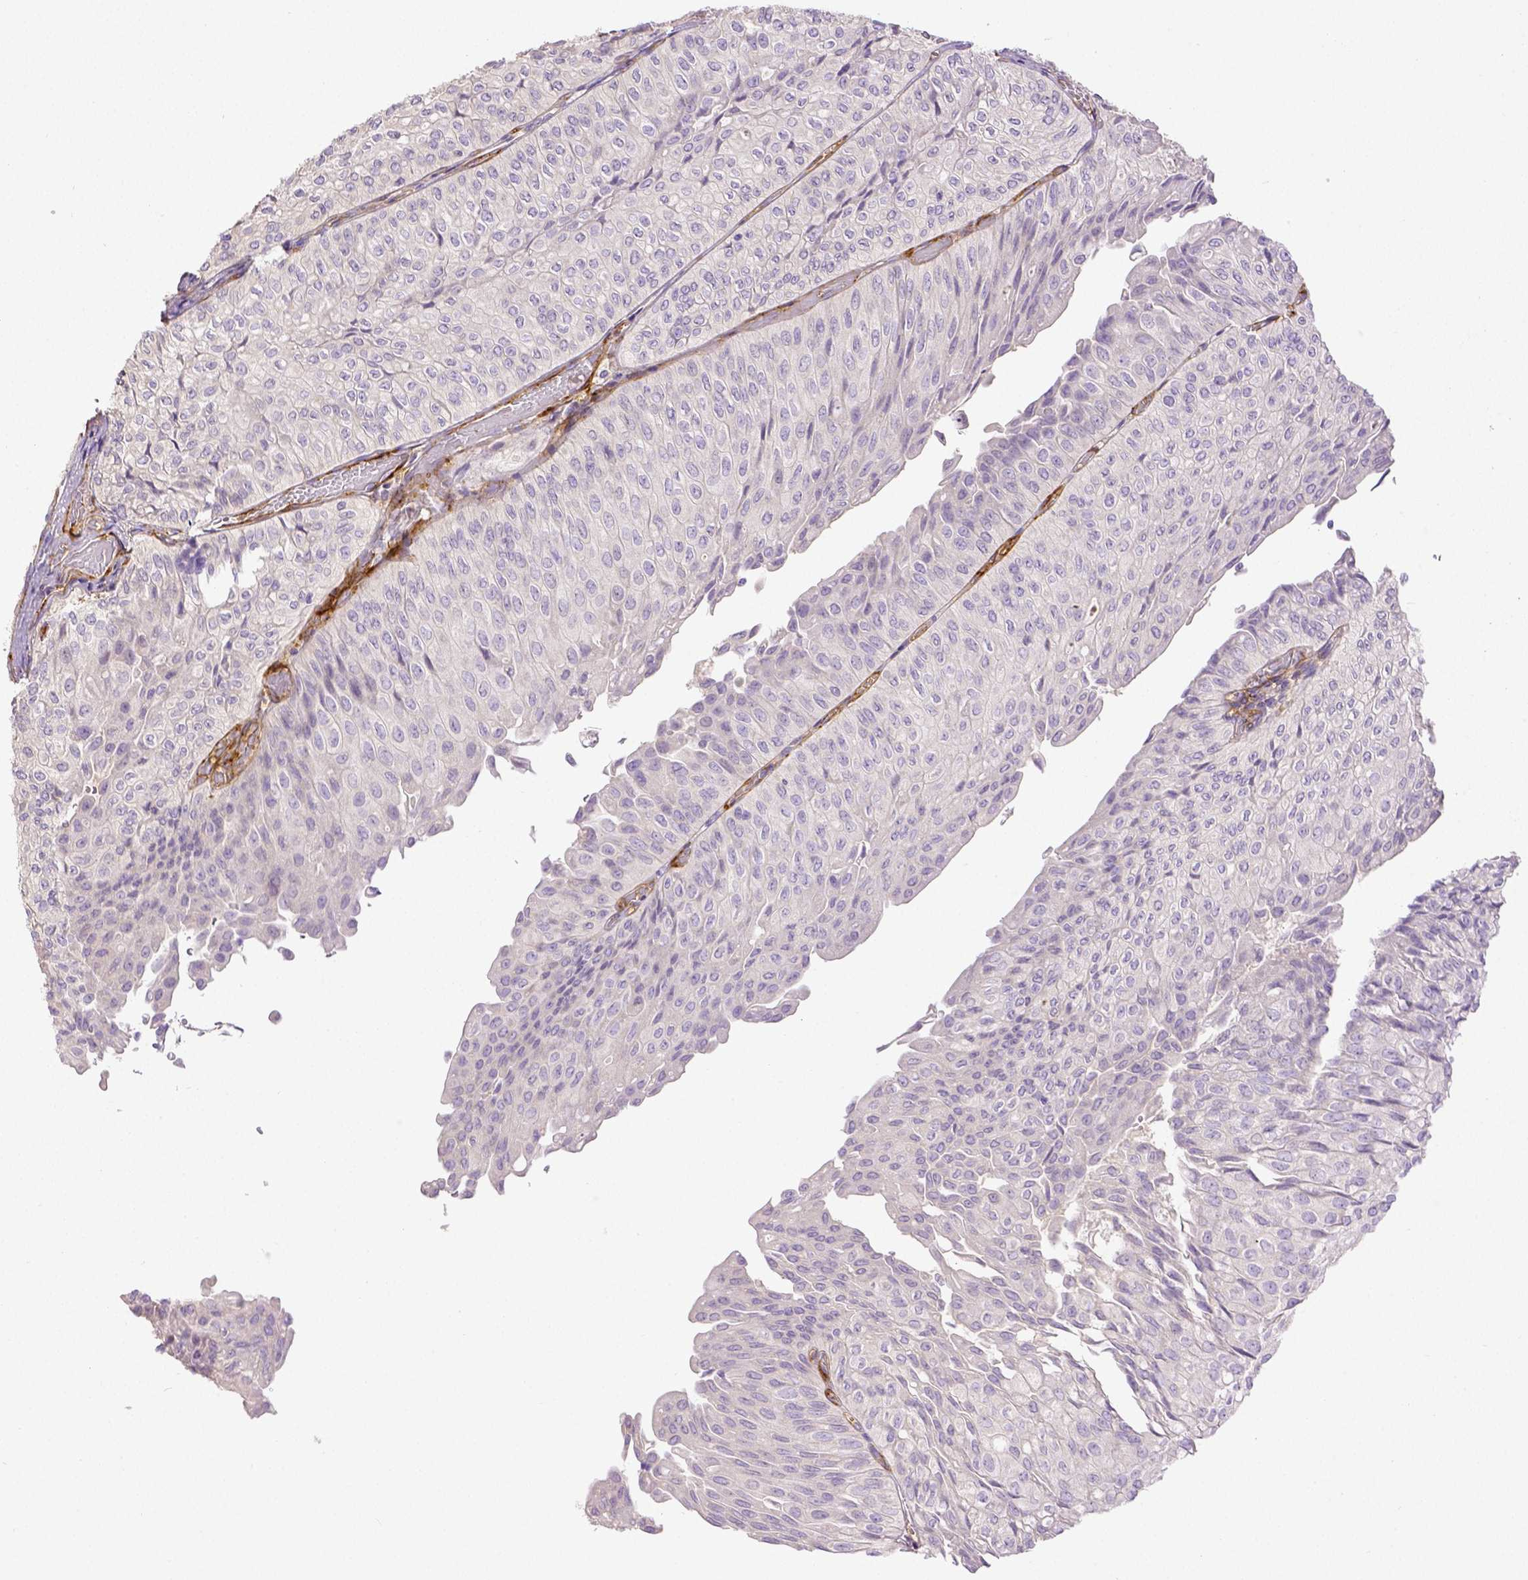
{"staining": {"intensity": "negative", "quantity": "none", "location": "none"}, "tissue": "urothelial cancer", "cell_type": "Tumor cells", "image_type": "cancer", "snomed": [{"axis": "morphology", "description": "Urothelial carcinoma, NOS"}, {"axis": "topography", "description": "Urinary bladder"}], "caption": "High power microscopy micrograph of an IHC photomicrograph of urothelial cancer, revealing no significant expression in tumor cells.", "gene": "THY1", "patient": {"sex": "male", "age": 62}}